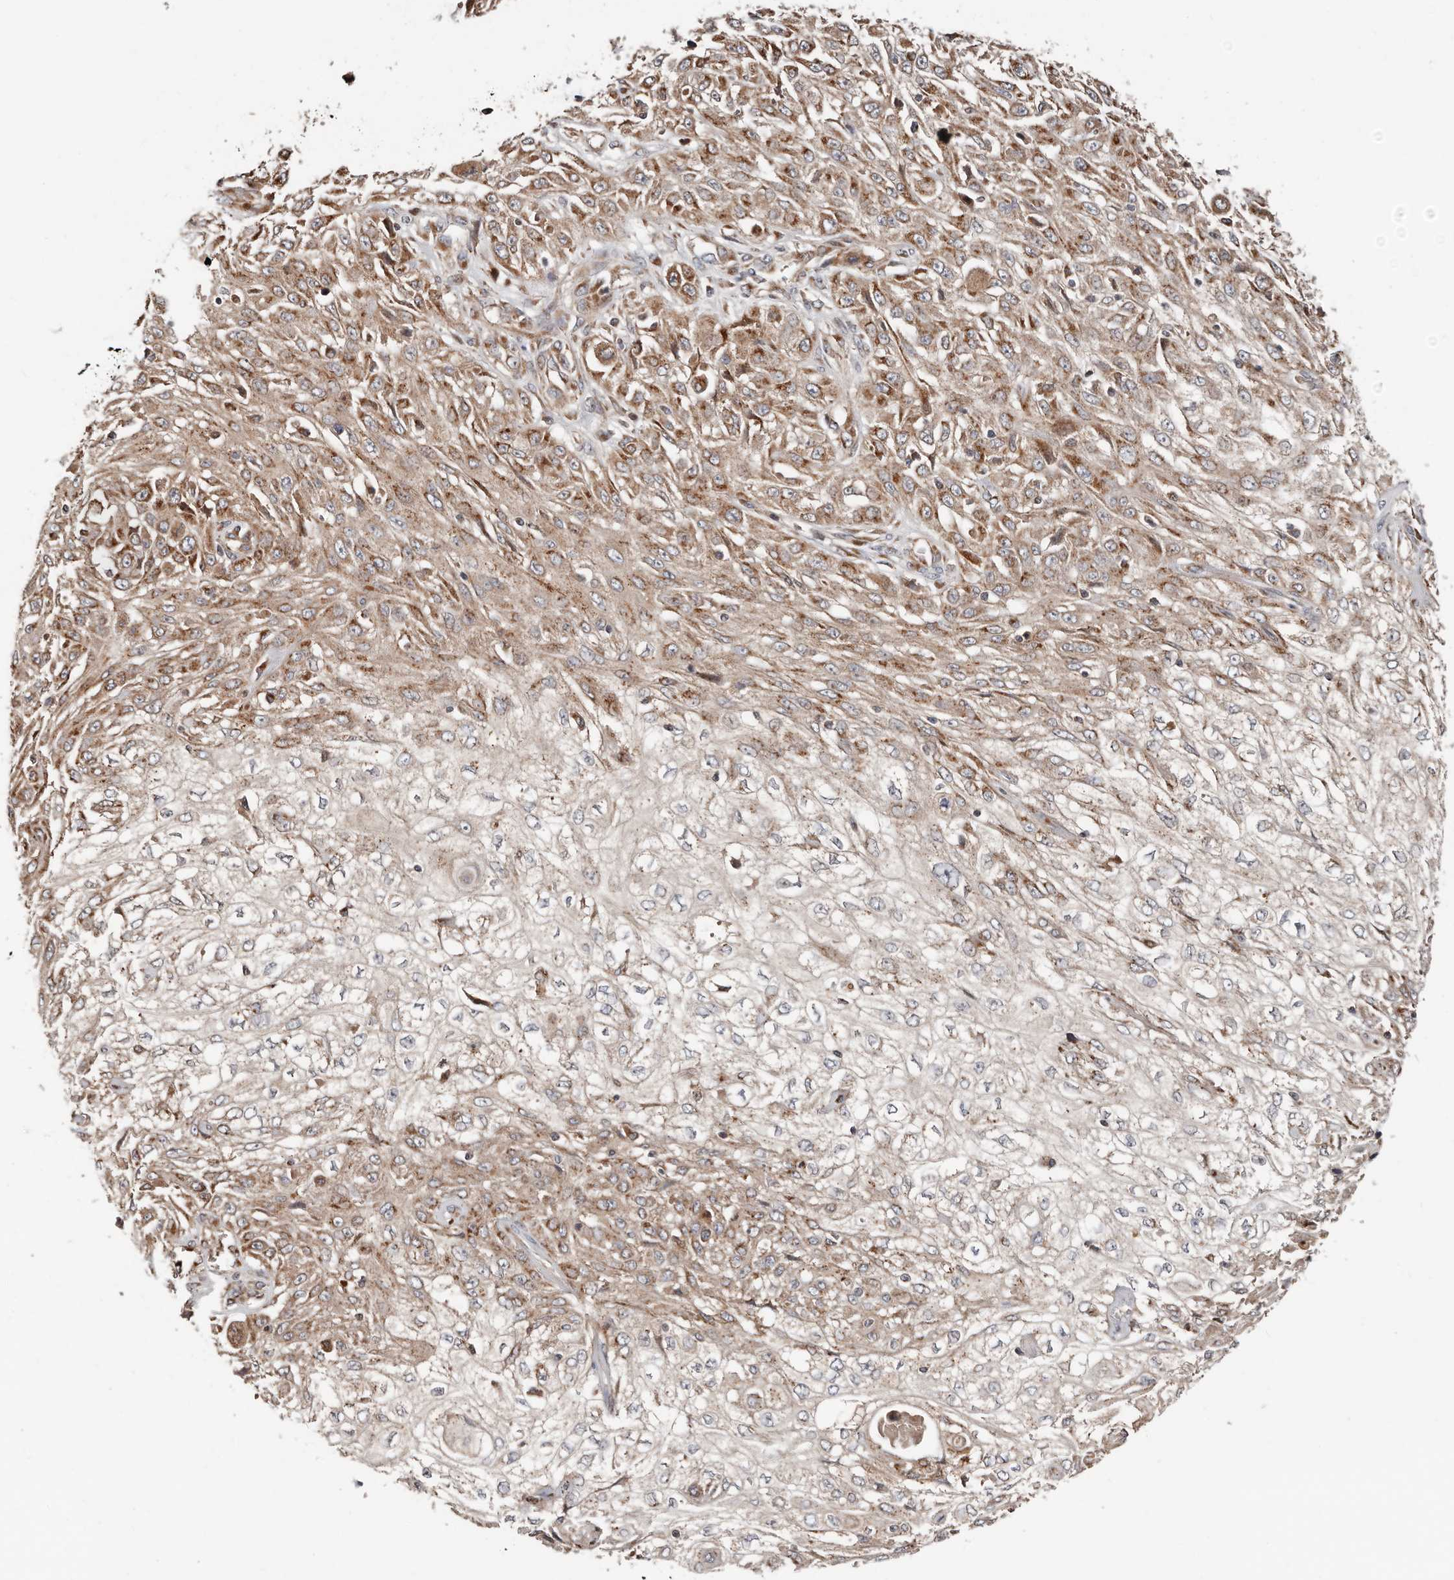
{"staining": {"intensity": "moderate", "quantity": ">75%", "location": "cytoplasmic/membranous"}, "tissue": "skin cancer", "cell_type": "Tumor cells", "image_type": "cancer", "snomed": [{"axis": "morphology", "description": "Squamous cell carcinoma, NOS"}, {"axis": "morphology", "description": "Squamous cell carcinoma, metastatic, NOS"}, {"axis": "topography", "description": "Skin"}, {"axis": "topography", "description": "Lymph node"}], "caption": "Immunohistochemistry (IHC) (DAB (3,3'-diaminobenzidine)) staining of squamous cell carcinoma (skin) exhibits moderate cytoplasmic/membranous protein staining in approximately >75% of tumor cells.", "gene": "COG1", "patient": {"sex": "male", "age": 75}}